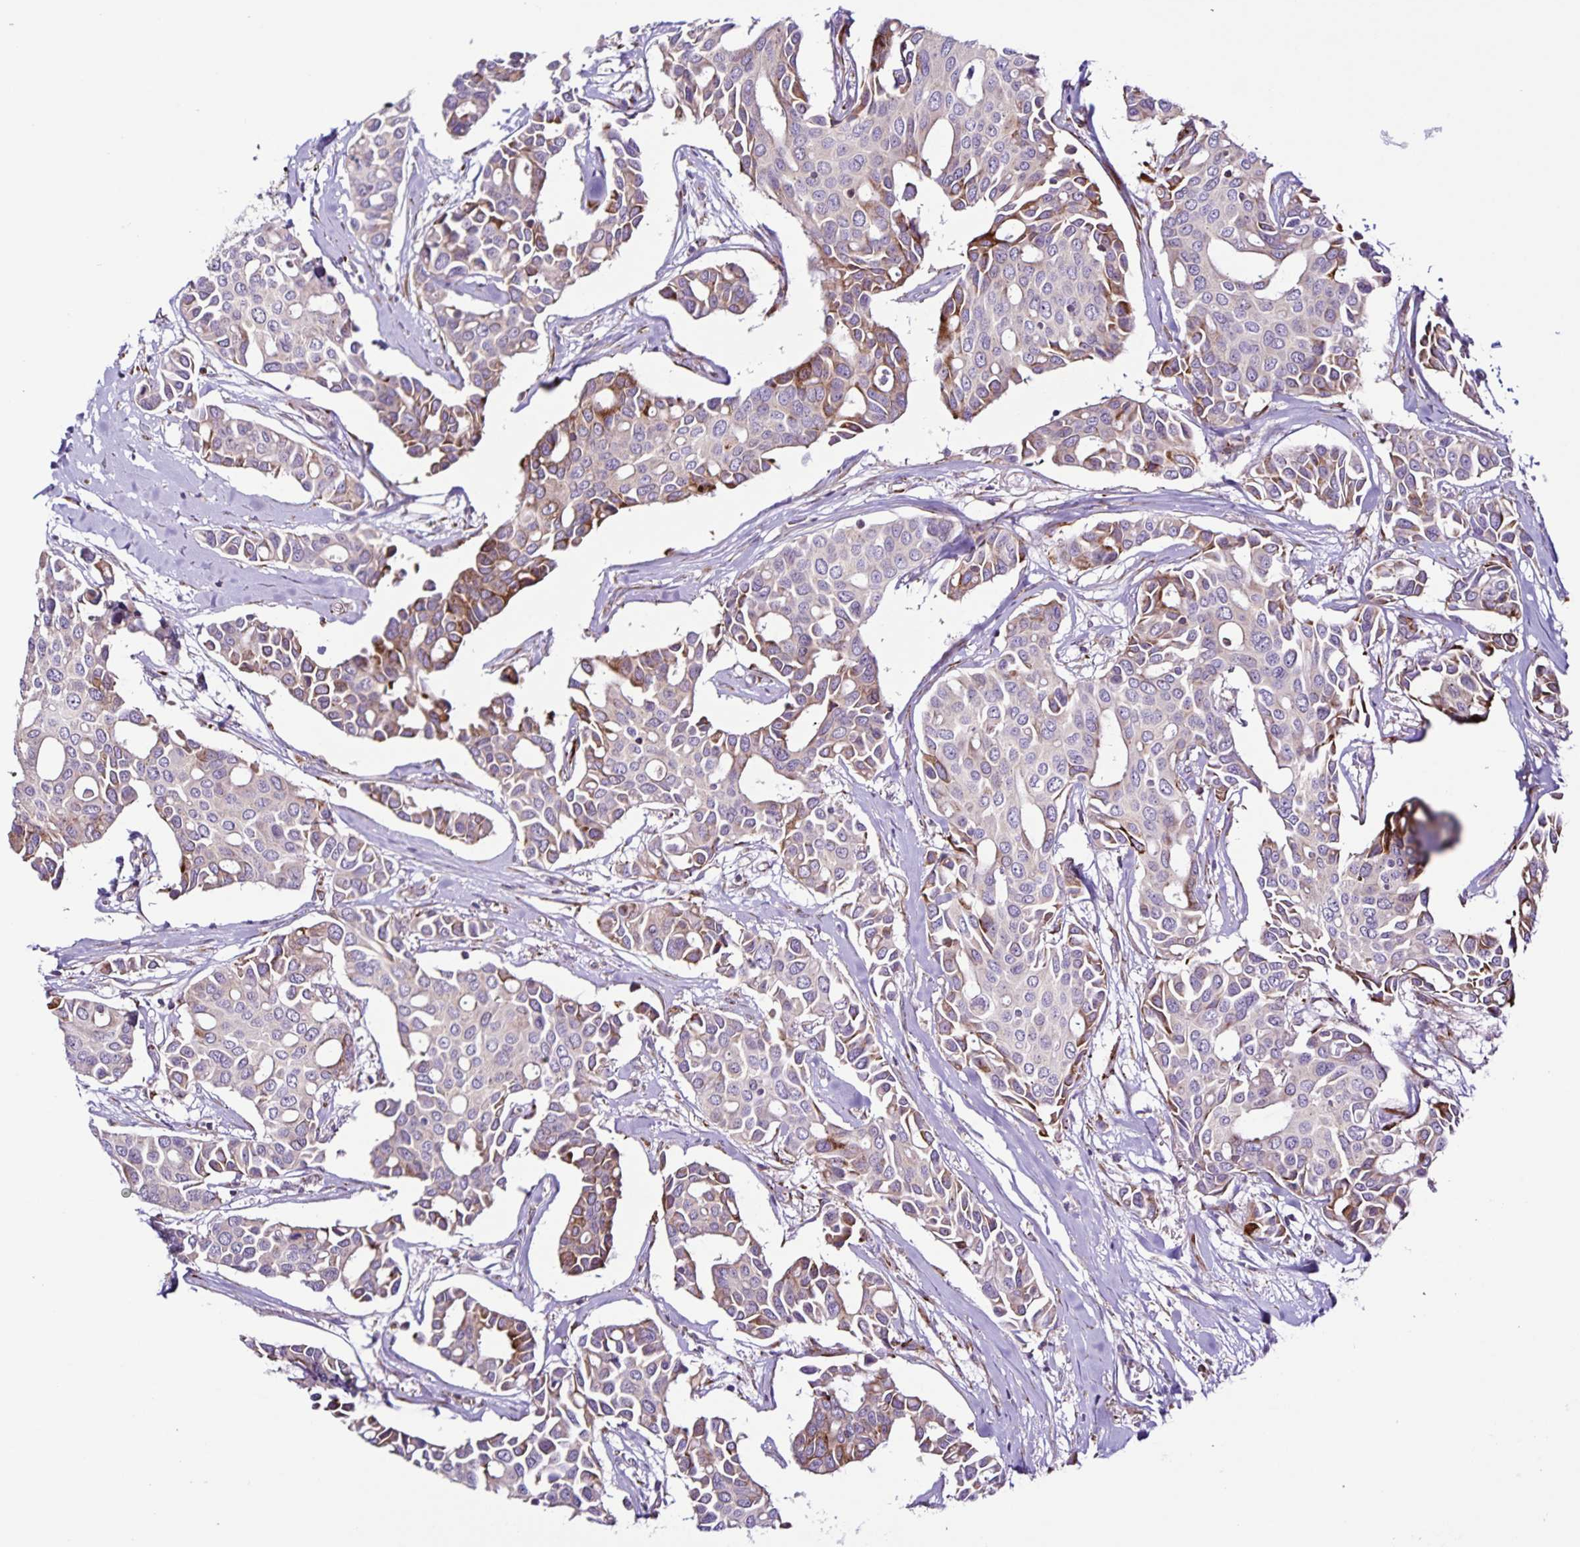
{"staining": {"intensity": "moderate", "quantity": "<25%", "location": "cytoplasmic/membranous"}, "tissue": "breast cancer", "cell_type": "Tumor cells", "image_type": "cancer", "snomed": [{"axis": "morphology", "description": "Duct carcinoma"}, {"axis": "topography", "description": "Breast"}], "caption": "A brown stain shows moderate cytoplasmic/membranous staining of a protein in human breast cancer (invasive ductal carcinoma) tumor cells.", "gene": "OSBPL5", "patient": {"sex": "female", "age": 54}}